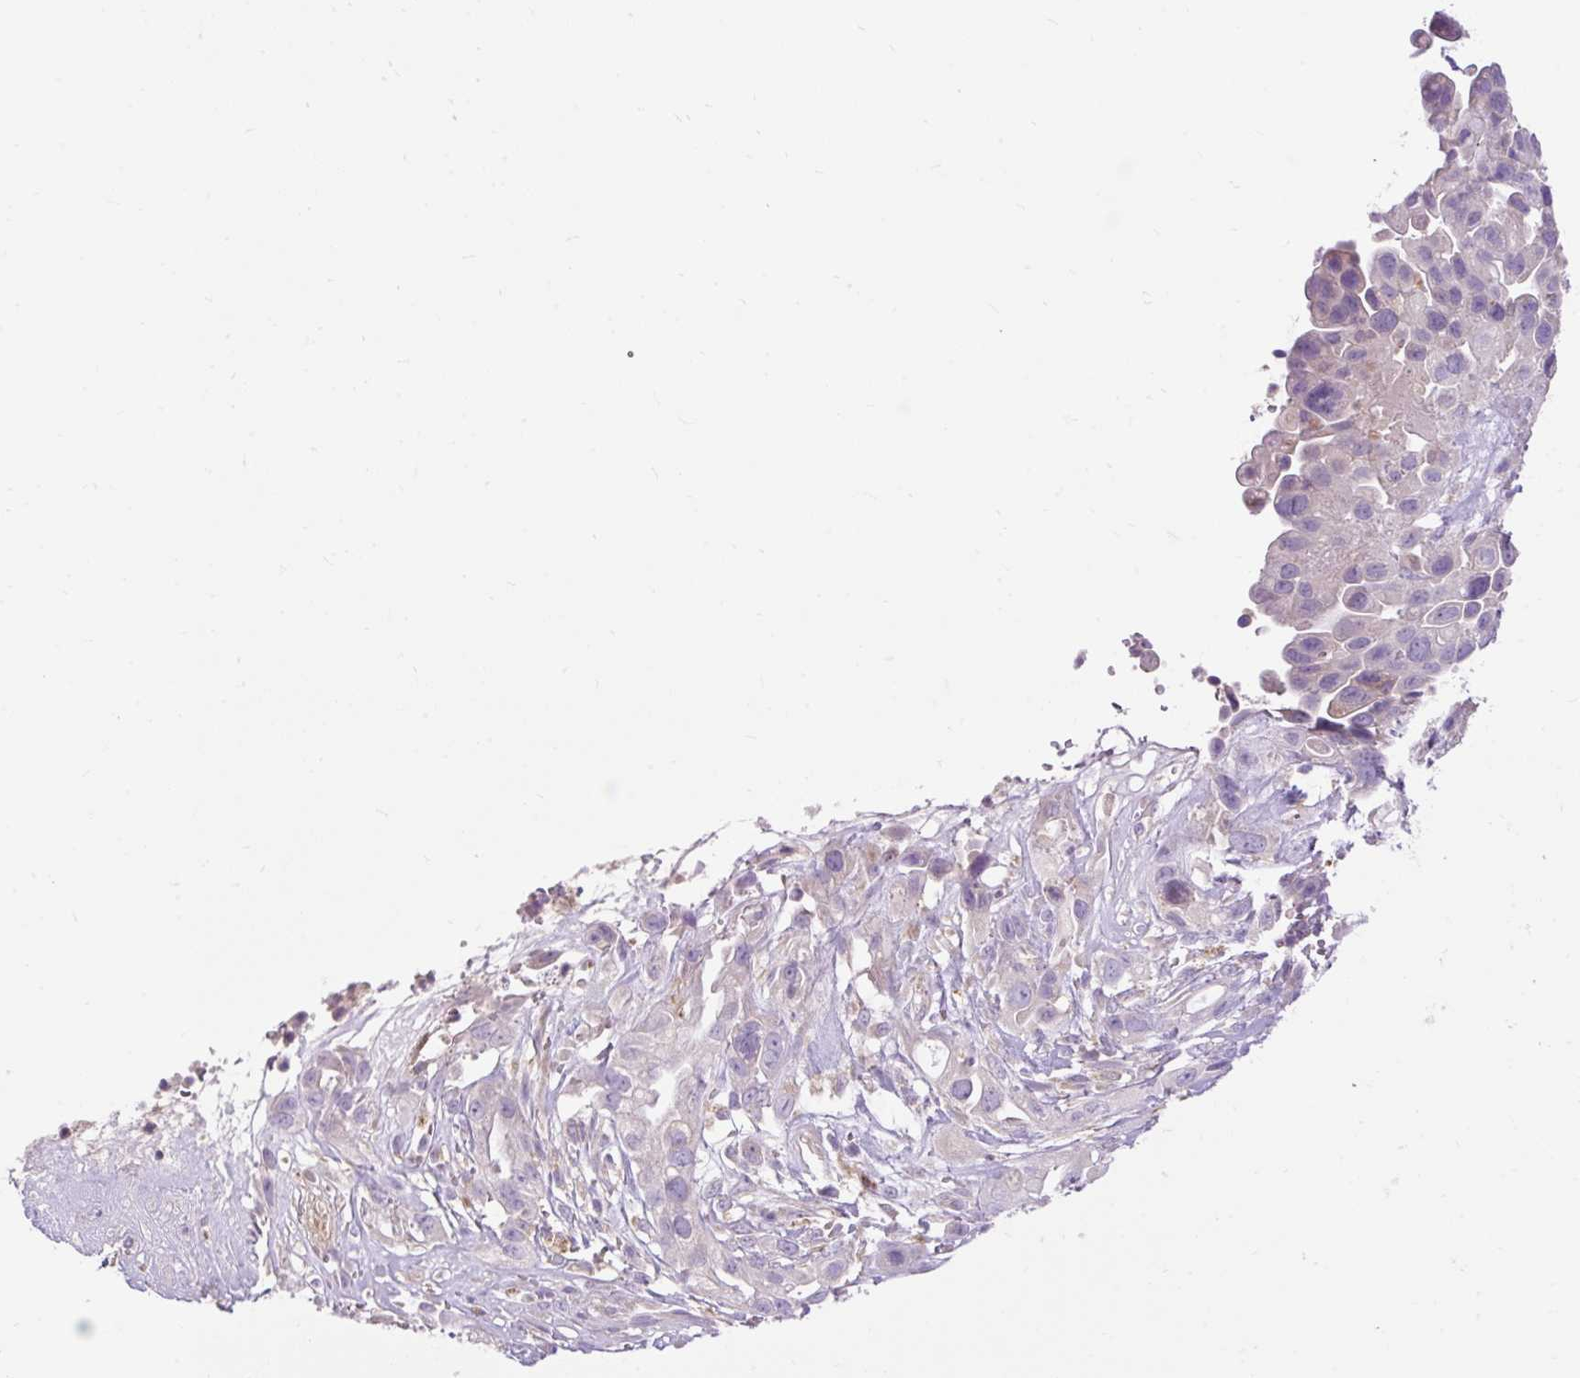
{"staining": {"intensity": "negative", "quantity": "none", "location": "none"}, "tissue": "pancreatic cancer", "cell_type": "Tumor cells", "image_type": "cancer", "snomed": [{"axis": "morphology", "description": "Adenocarcinoma, NOS"}, {"axis": "topography", "description": "Pancreas"}], "caption": "Protein analysis of pancreatic cancer (adenocarcinoma) reveals no significant staining in tumor cells.", "gene": "HEXB", "patient": {"sex": "male", "age": 44}}